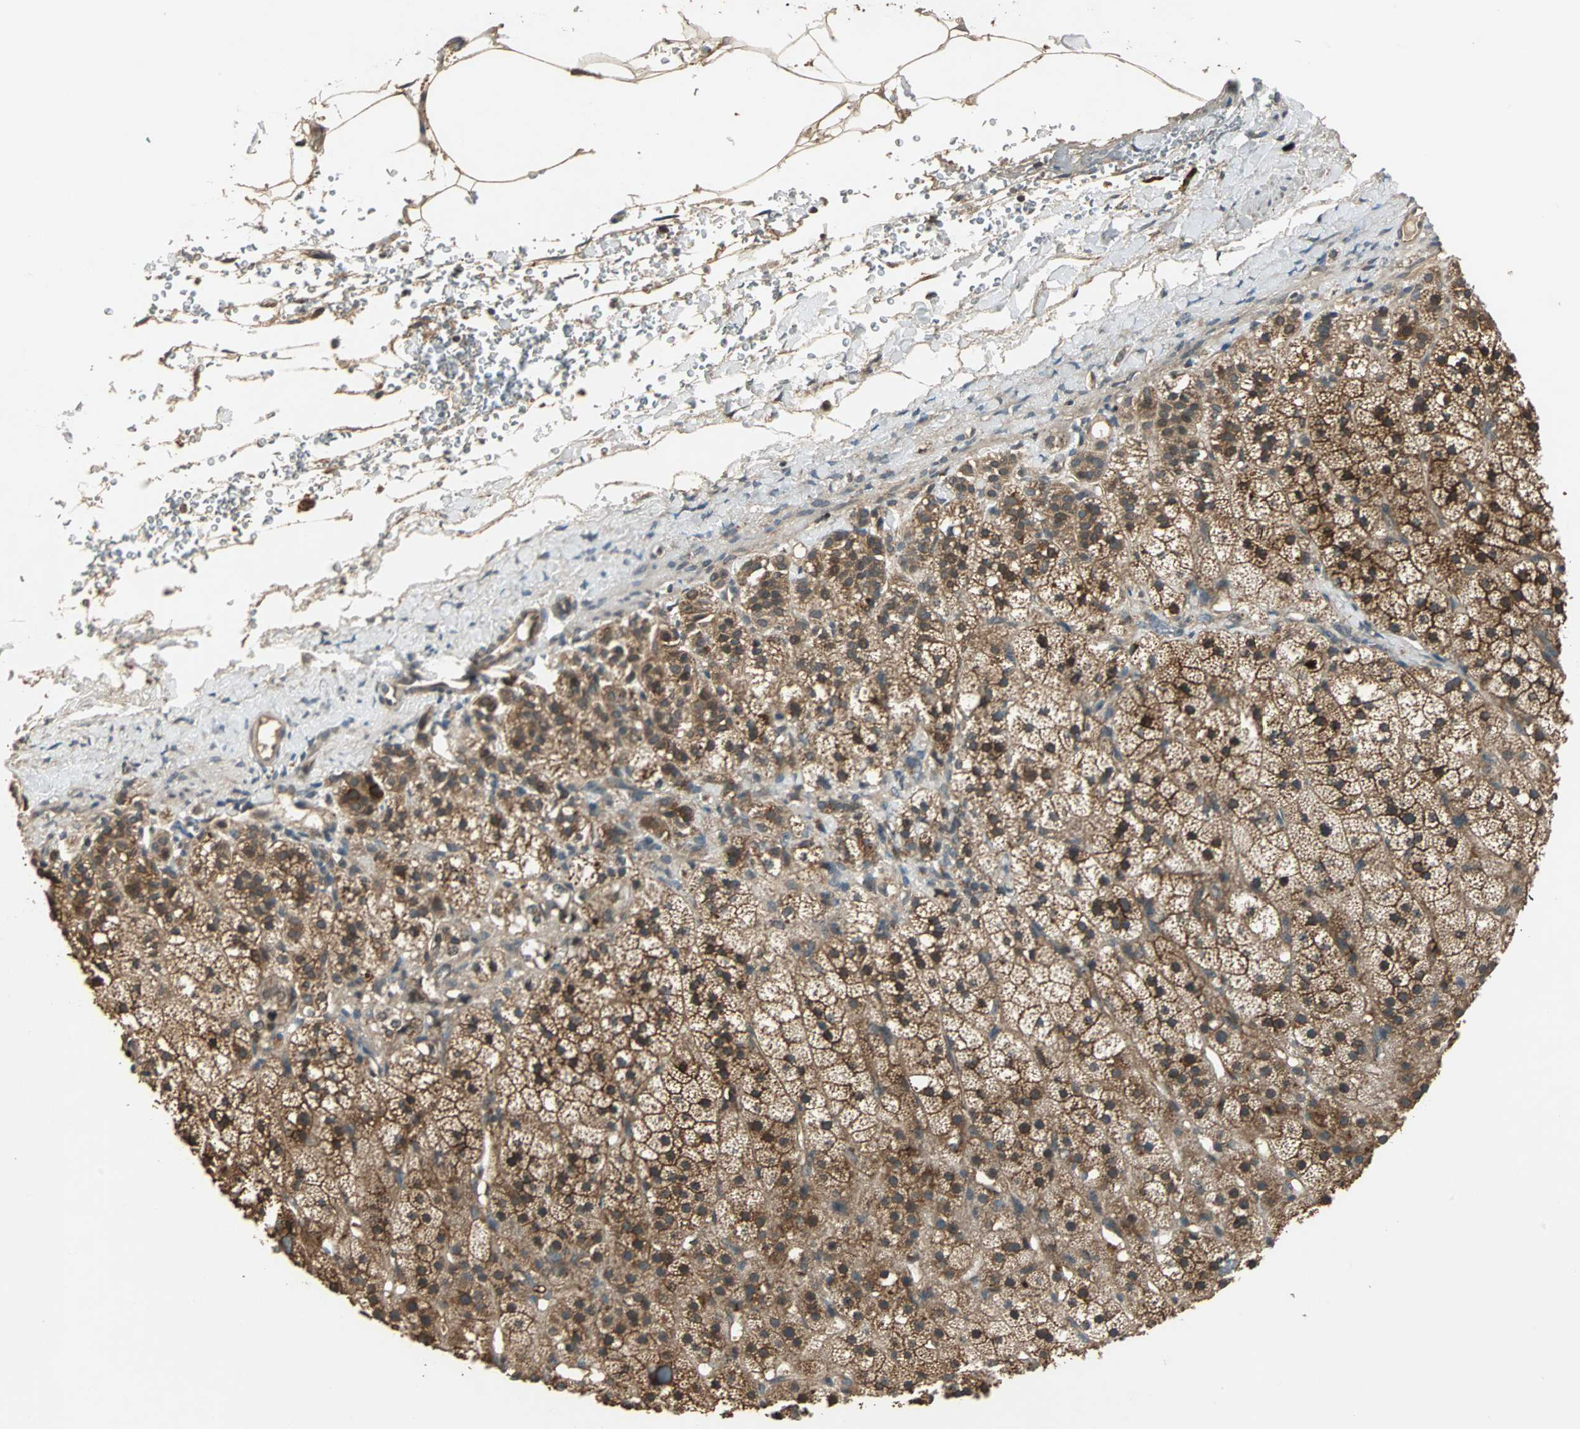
{"staining": {"intensity": "strong", "quantity": ">75%", "location": "cytoplasmic/membranous"}, "tissue": "adrenal gland", "cell_type": "Glandular cells", "image_type": "normal", "snomed": [{"axis": "morphology", "description": "Normal tissue, NOS"}, {"axis": "topography", "description": "Adrenal gland"}], "caption": "Adrenal gland stained with DAB IHC shows high levels of strong cytoplasmic/membranous positivity in about >75% of glandular cells.", "gene": "ABHD2", "patient": {"sex": "male", "age": 35}}